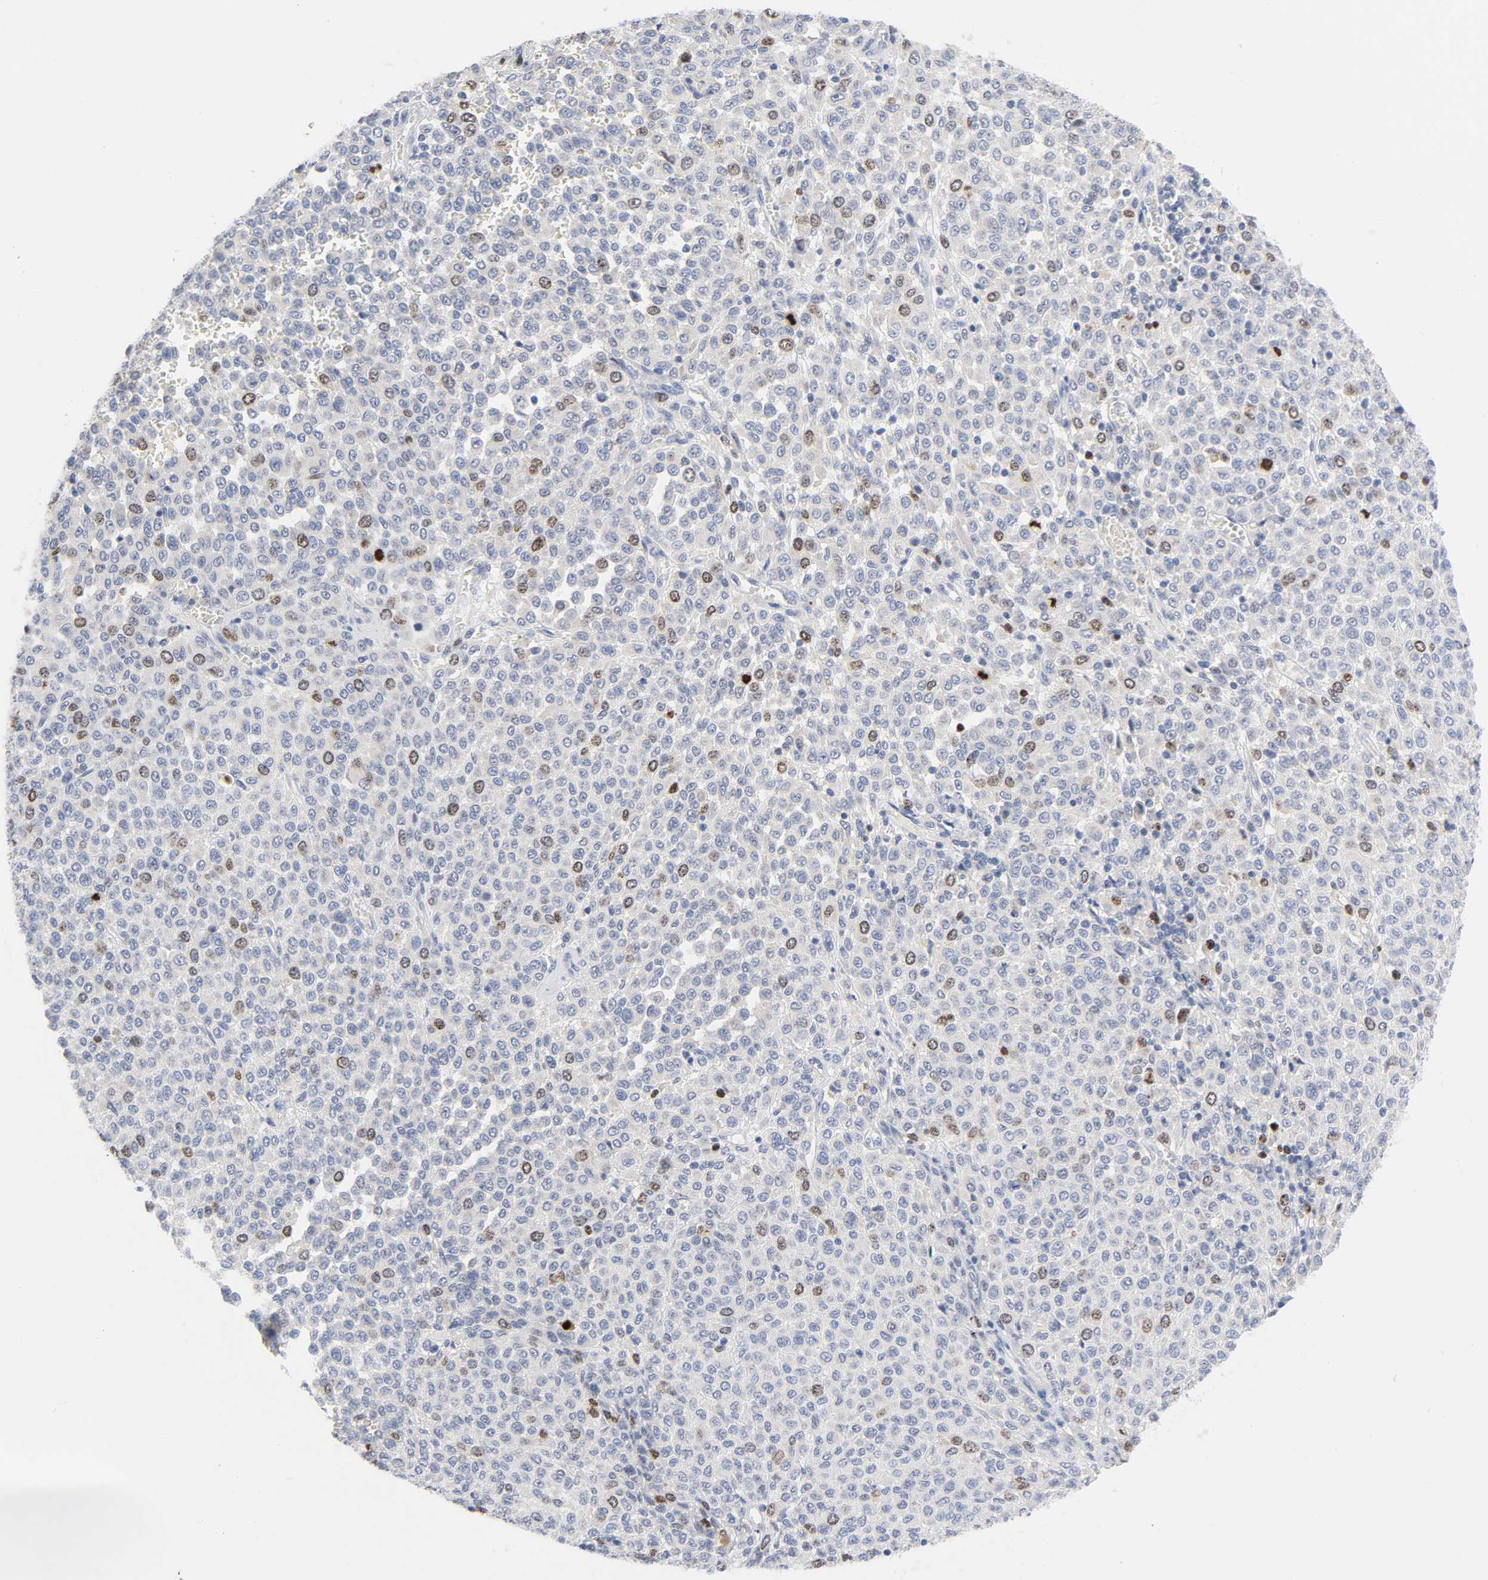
{"staining": {"intensity": "moderate", "quantity": "<25%", "location": "nuclear"}, "tissue": "melanoma", "cell_type": "Tumor cells", "image_type": "cancer", "snomed": [{"axis": "morphology", "description": "Malignant melanoma, Metastatic site"}, {"axis": "topography", "description": "Pancreas"}], "caption": "Tumor cells exhibit low levels of moderate nuclear expression in about <25% of cells in human melanoma. The protein of interest is shown in brown color, while the nuclei are stained blue.", "gene": "BIRC5", "patient": {"sex": "female", "age": 30}}